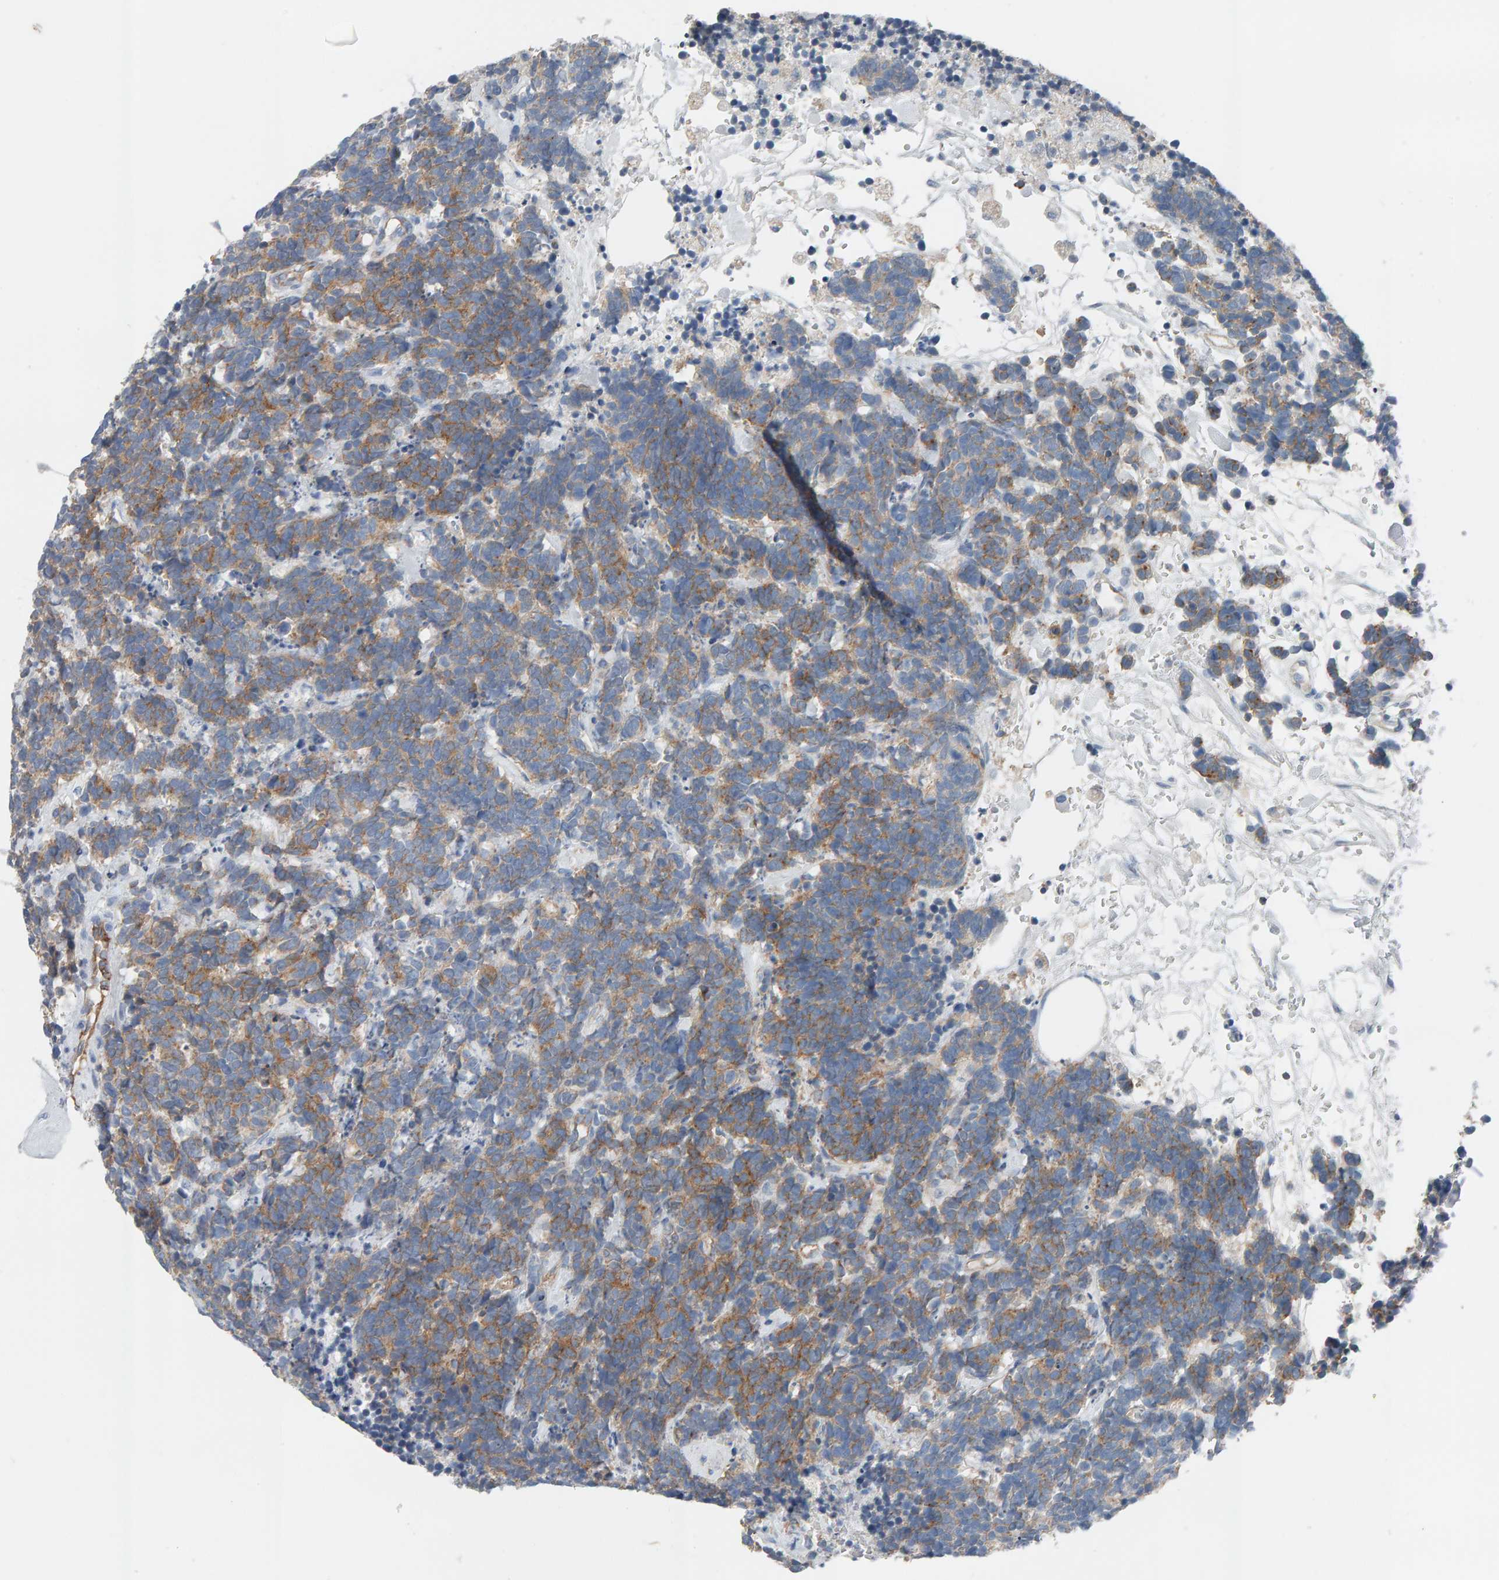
{"staining": {"intensity": "moderate", "quantity": ">75%", "location": "cytoplasmic/membranous"}, "tissue": "carcinoid", "cell_type": "Tumor cells", "image_type": "cancer", "snomed": [{"axis": "morphology", "description": "Carcinoma, NOS"}, {"axis": "morphology", "description": "Carcinoid, malignant, NOS"}, {"axis": "topography", "description": "Urinary bladder"}], "caption": "This image demonstrates immunohistochemistry (IHC) staining of malignant carcinoid, with medium moderate cytoplasmic/membranous positivity in about >75% of tumor cells.", "gene": "FYN", "patient": {"sex": "male", "age": 57}}